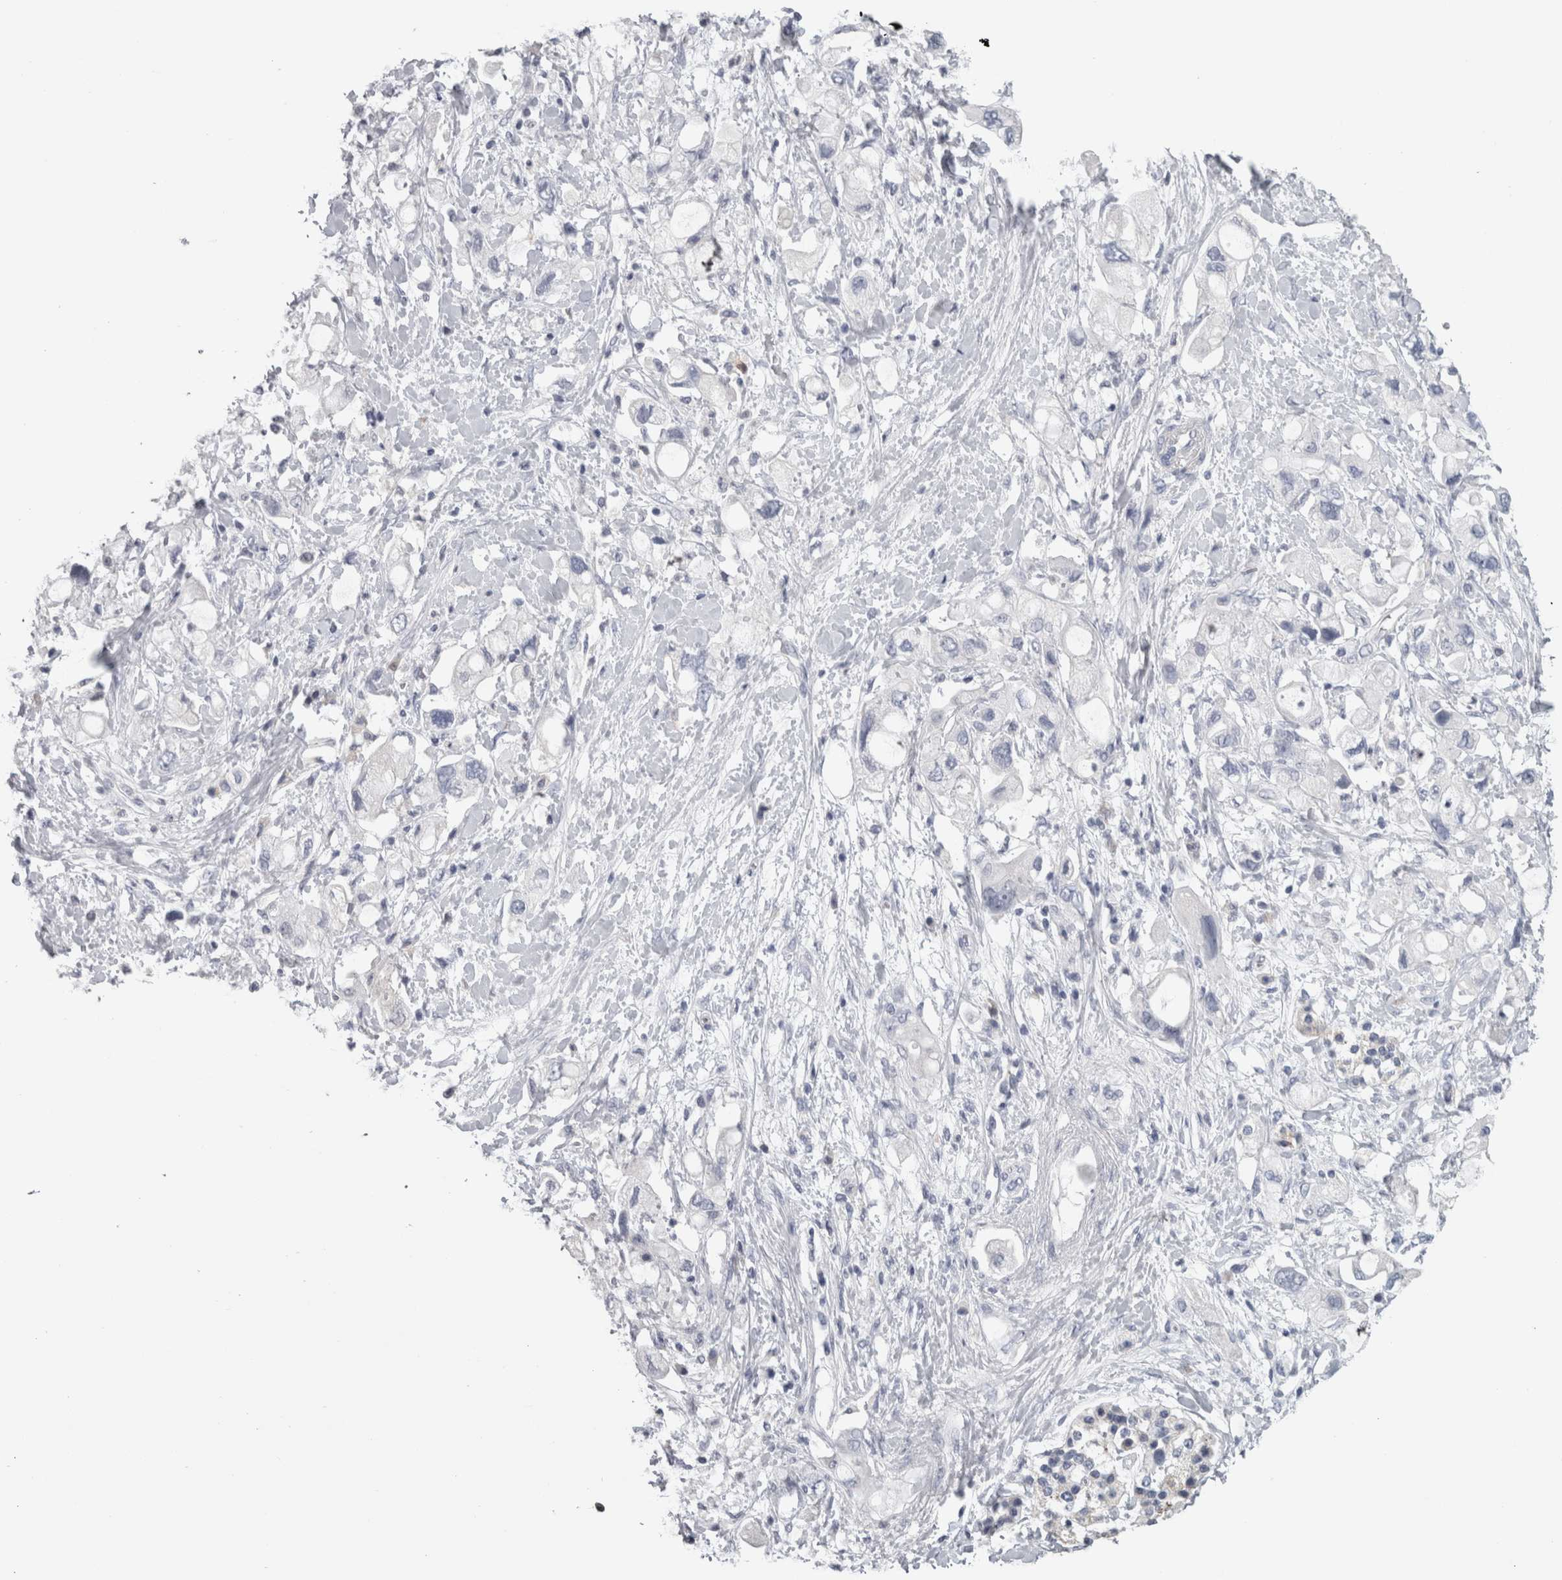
{"staining": {"intensity": "negative", "quantity": "none", "location": "none"}, "tissue": "pancreatic cancer", "cell_type": "Tumor cells", "image_type": "cancer", "snomed": [{"axis": "morphology", "description": "Adenocarcinoma, NOS"}, {"axis": "topography", "description": "Pancreas"}], "caption": "An immunohistochemistry image of adenocarcinoma (pancreatic) is shown. There is no staining in tumor cells of adenocarcinoma (pancreatic).", "gene": "TCAP", "patient": {"sex": "female", "age": 56}}